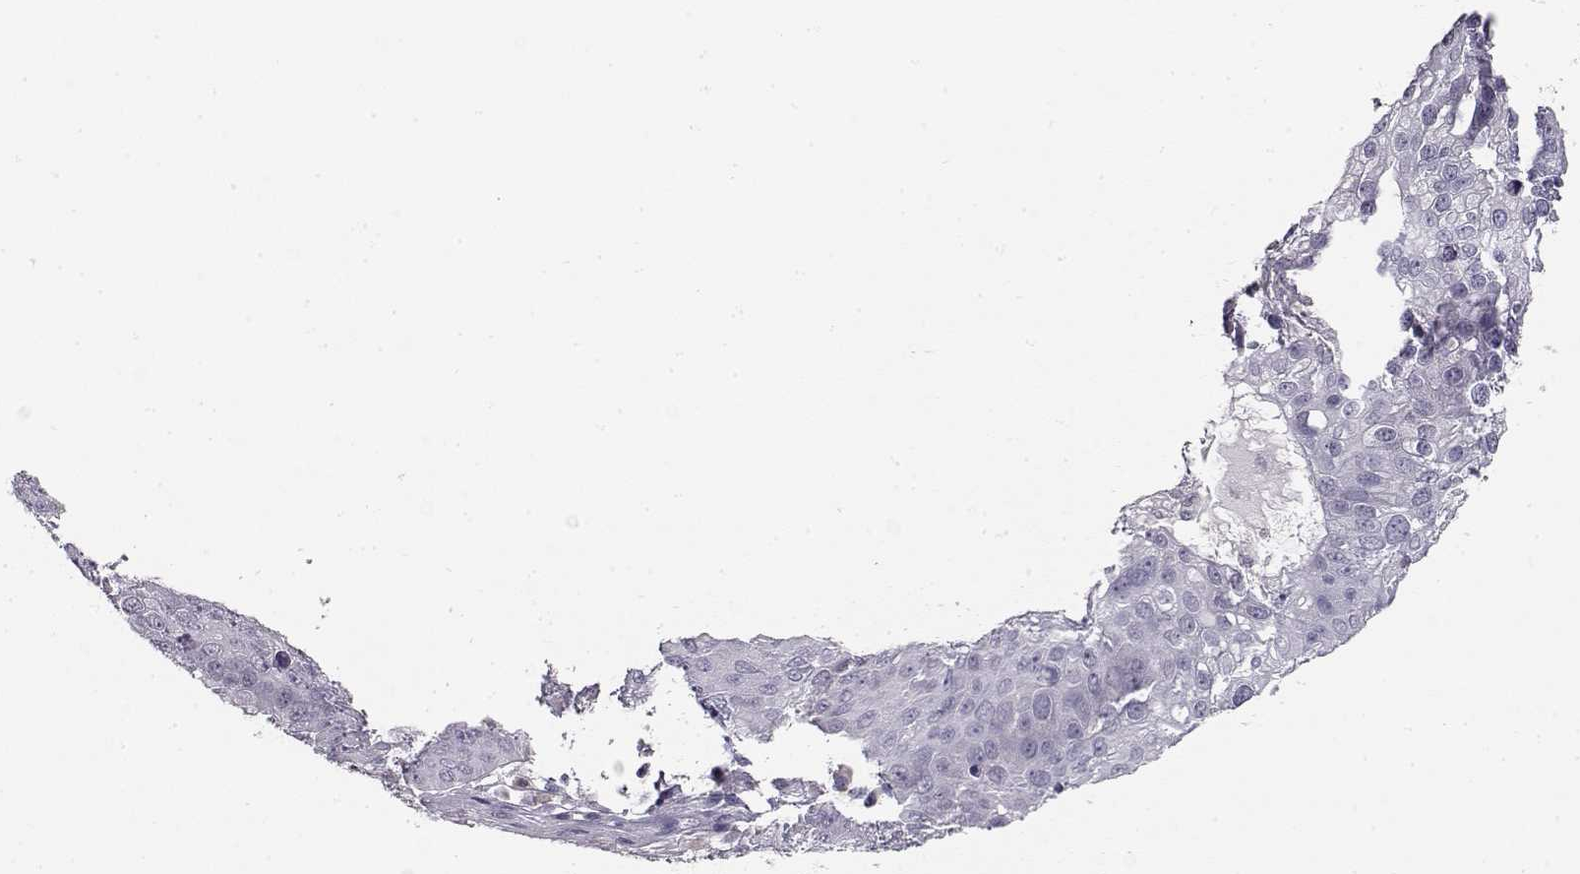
{"staining": {"intensity": "negative", "quantity": "none", "location": "none"}, "tissue": "skin cancer", "cell_type": "Tumor cells", "image_type": "cancer", "snomed": [{"axis": "morphology", "description": "Squamous cell carcinoma, NOS"}, {"axis": "topography", "description": "Skin"}], "caption": "This is an IHC micrograph of squamous cell carcinoma (skin). There is no staining in tumor cells.", "gene": "TTC26", "patient": {"sex": "male", "age": 71}}